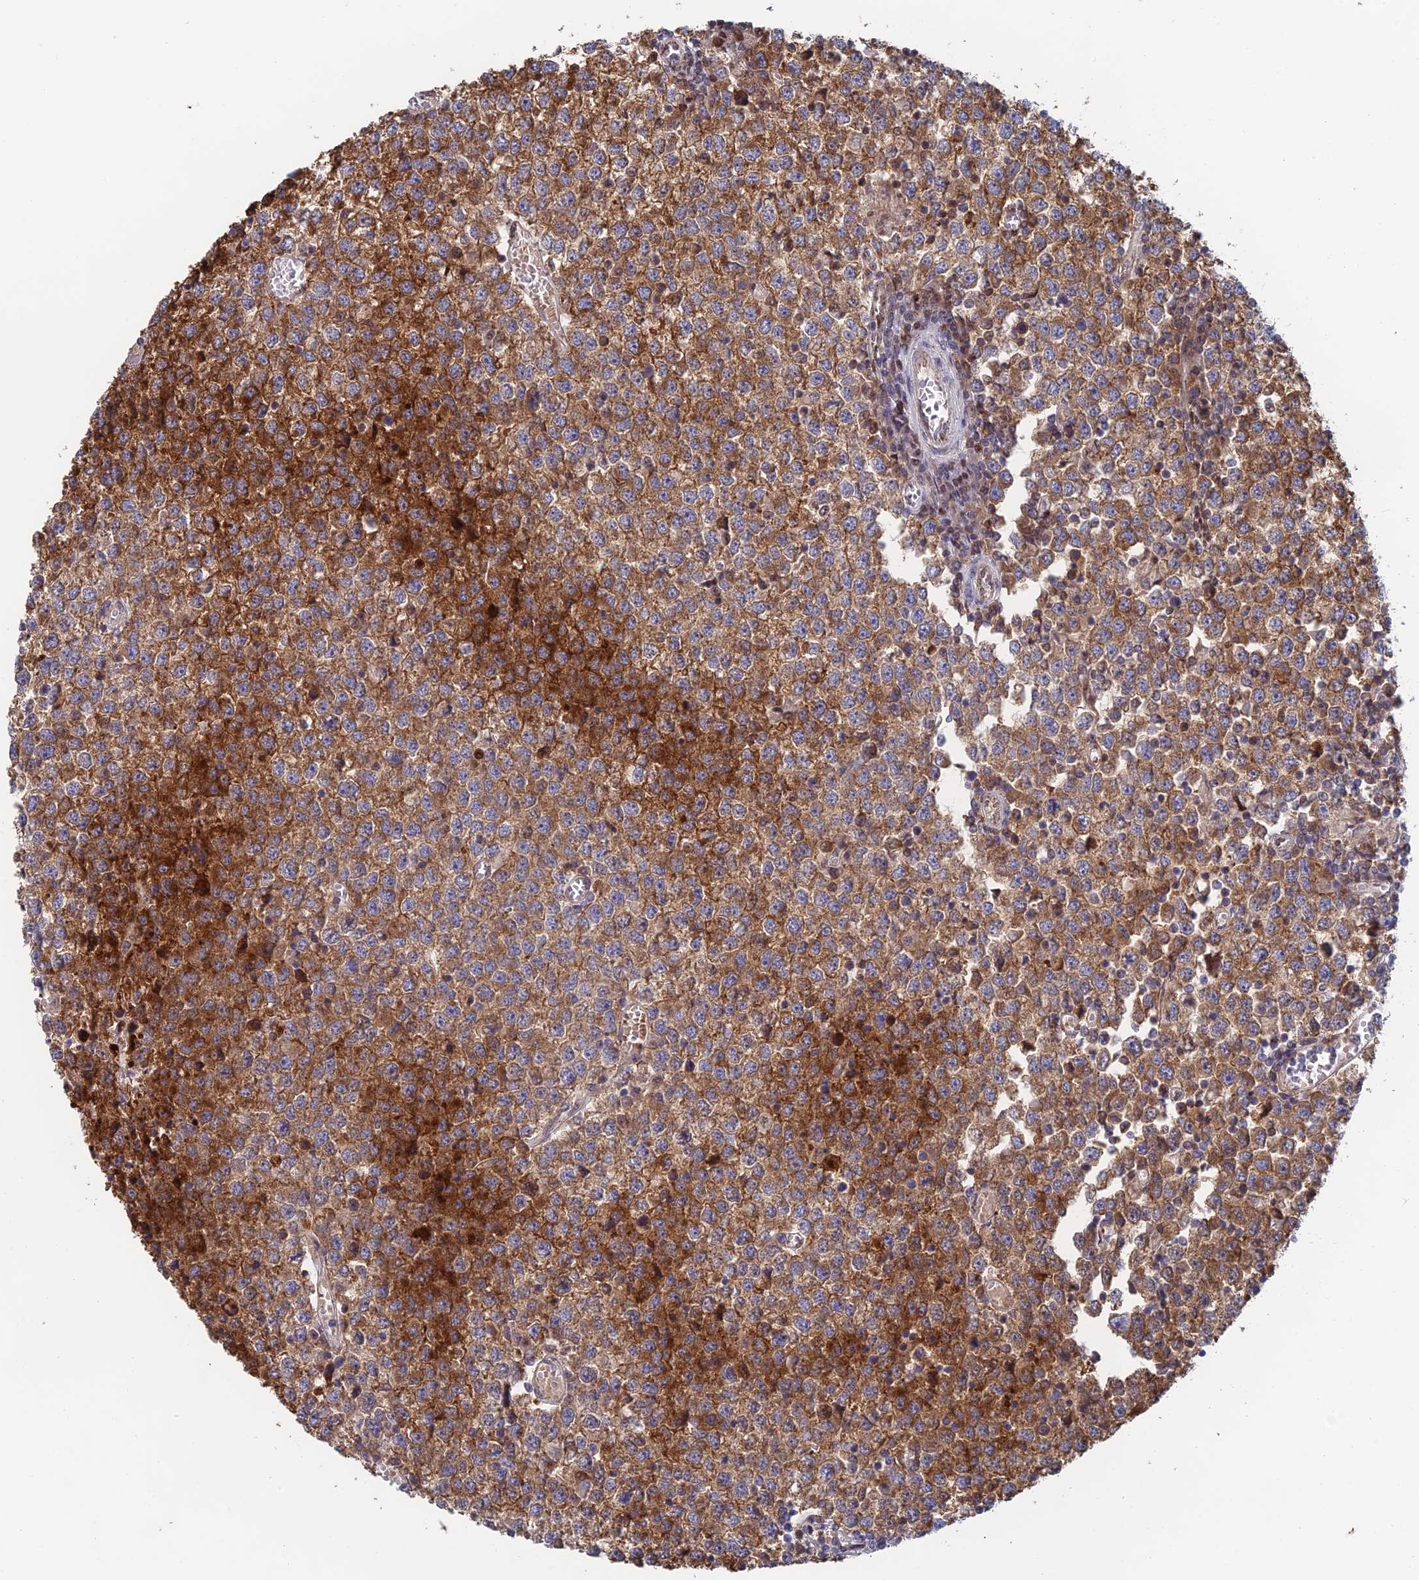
{"staining": {"intensity": "strong", "quantity": ">75%", "location": "cytoplasmic/membranous"}, "tissue": "testis cancer", "cell_type": "Tumor cells", "image_type": "cancer", "snomed": [{"axis": "morphology", "description": "Seminoma, NOS"}, {"axis": "topography", "description": "Testis"}], "caption": "Immunohistochemical staining of human testis cancer reveals strong cytoplasmic/membranous protein staining in about >75% of tumor cells.", "gene": "MRPL17", "patient": {"sex": "male", "age": 65}}